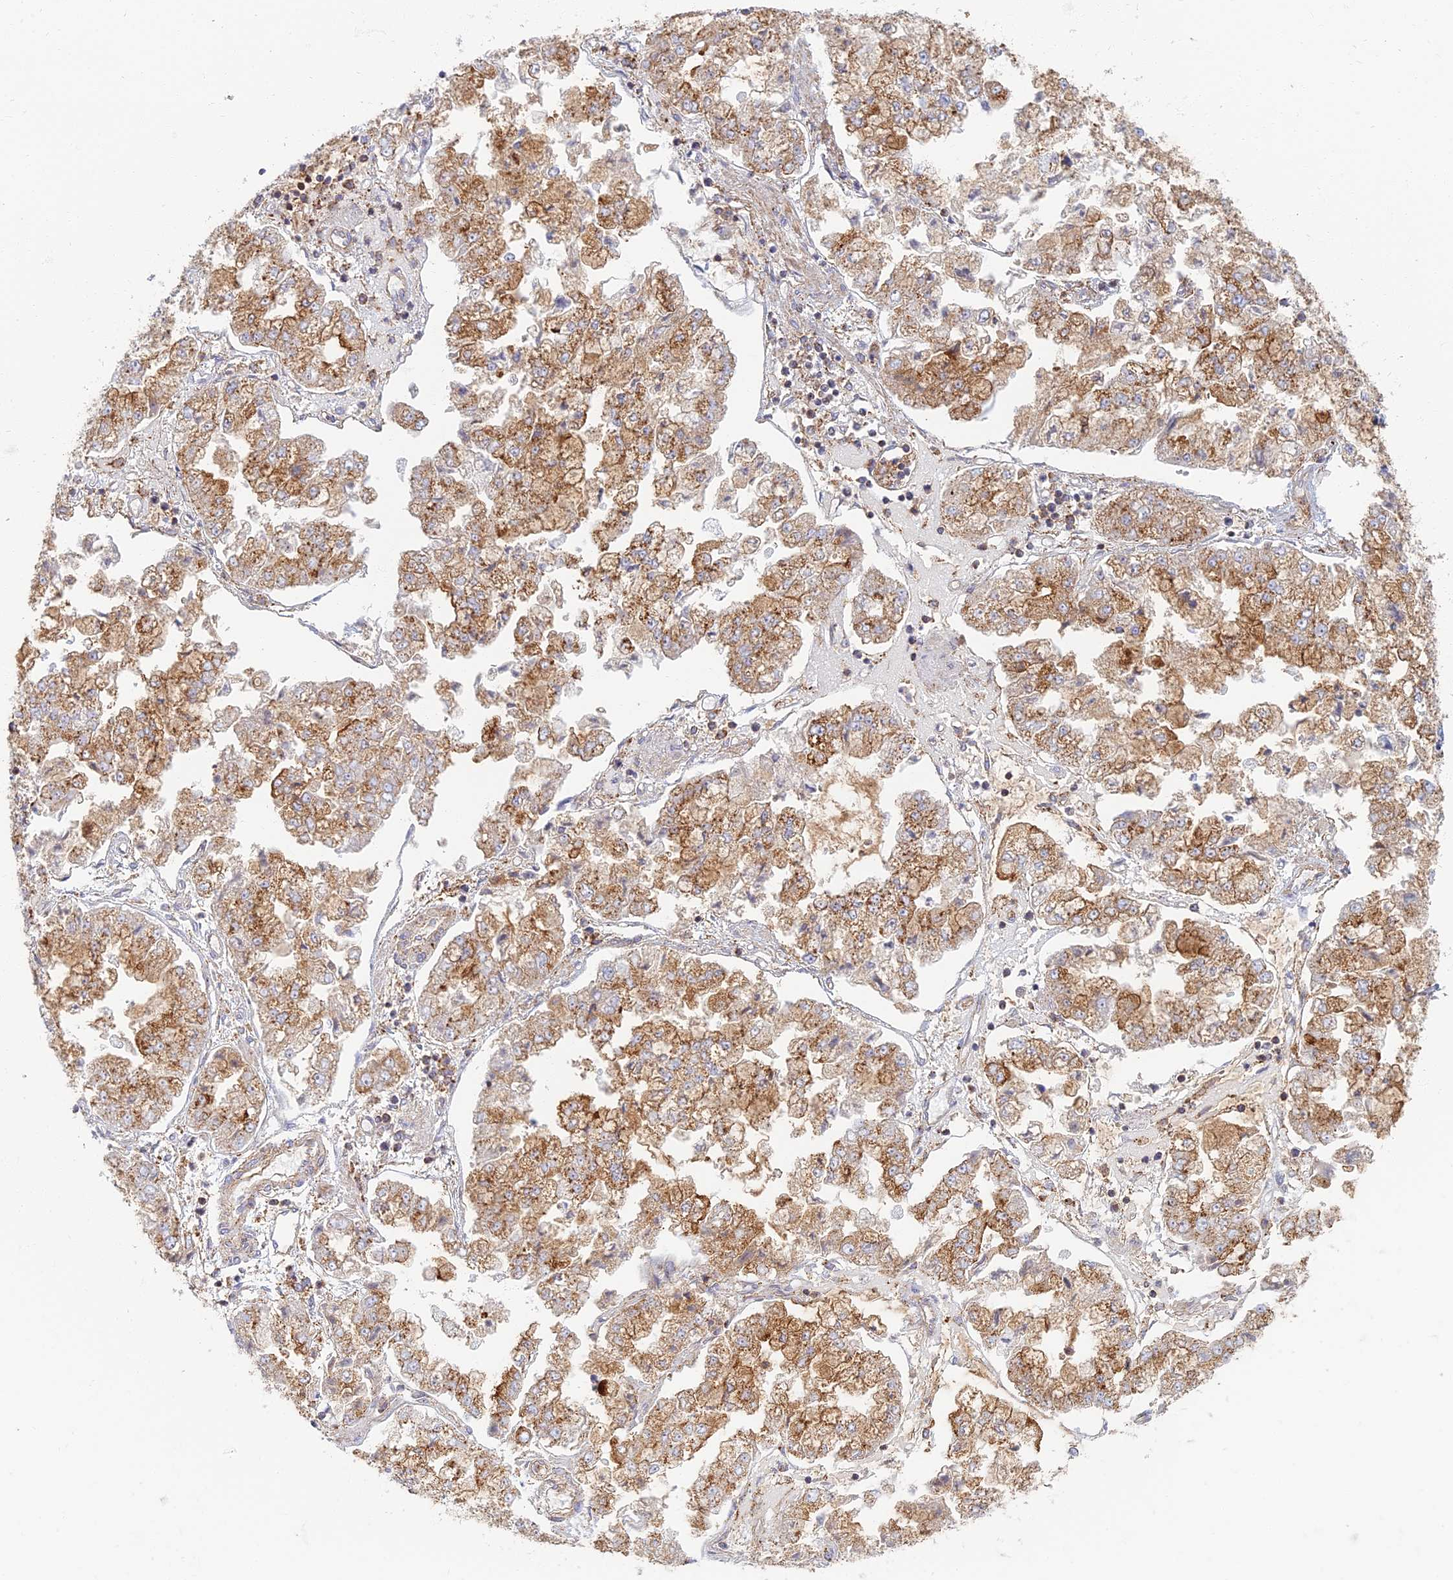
{"staining": {"intensity": "moderate", "quantity": ">75%", "location": "cytoplasmic/membranous"}, "tissue": "stomach cancer", "cell_type": "Tumor cells", "image_type": "cancer", "snomed": [{"axis": "morphology", "description": "Adenocarcinoma, NOS"}, {"axis": "topography", "description": "Stomach"}], "caption": "Moderate cytoplasmic/membranous staining is seen in about >75% of tumor cells in stomach adenocarcinoma. (brown staining indicates protein expression, while blue staining denotes nuclei).", "gene": "CHMP4B", "patient": {"sex": "male", "age": 76}}